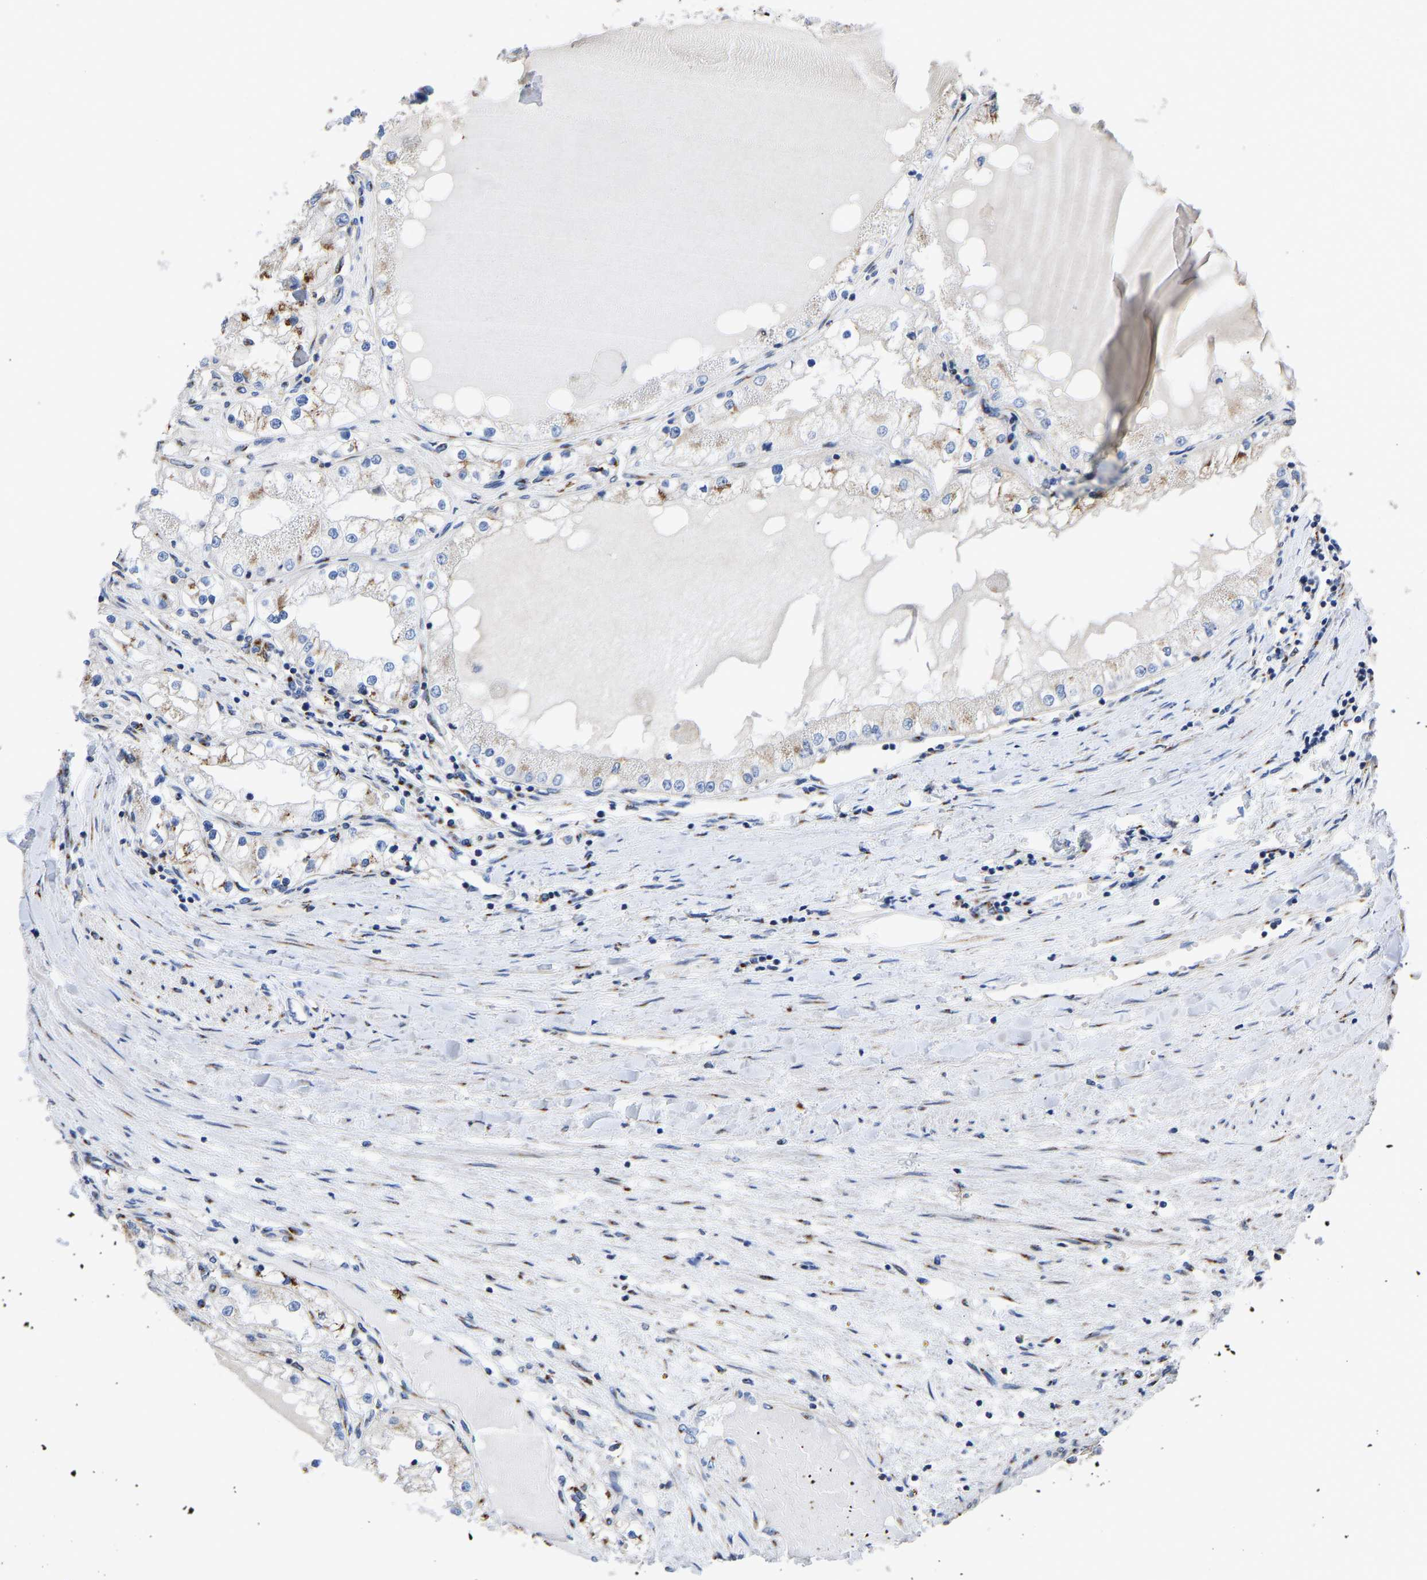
{"staining": {"intensity": "moderate", "quantity": "<25%", "location": "cytoplasmic/membranous"}, "tissue": "renal cancer", "cell_type": "Tumor cells", "image_type": "cancer", "snomed": [{"axis": "morphology", "description": "Adenocarcinoma, NOS"}, {"axis": "topography", "description": "Kidney"}], "caption": "Human renal cancer stained with a brown dye shows moderate cytoplasmic/membranous positive expression in approximately <25% of tumor cells.", "gene": "TMEM87A", "patient": {"sex": "male", "age": 68}}